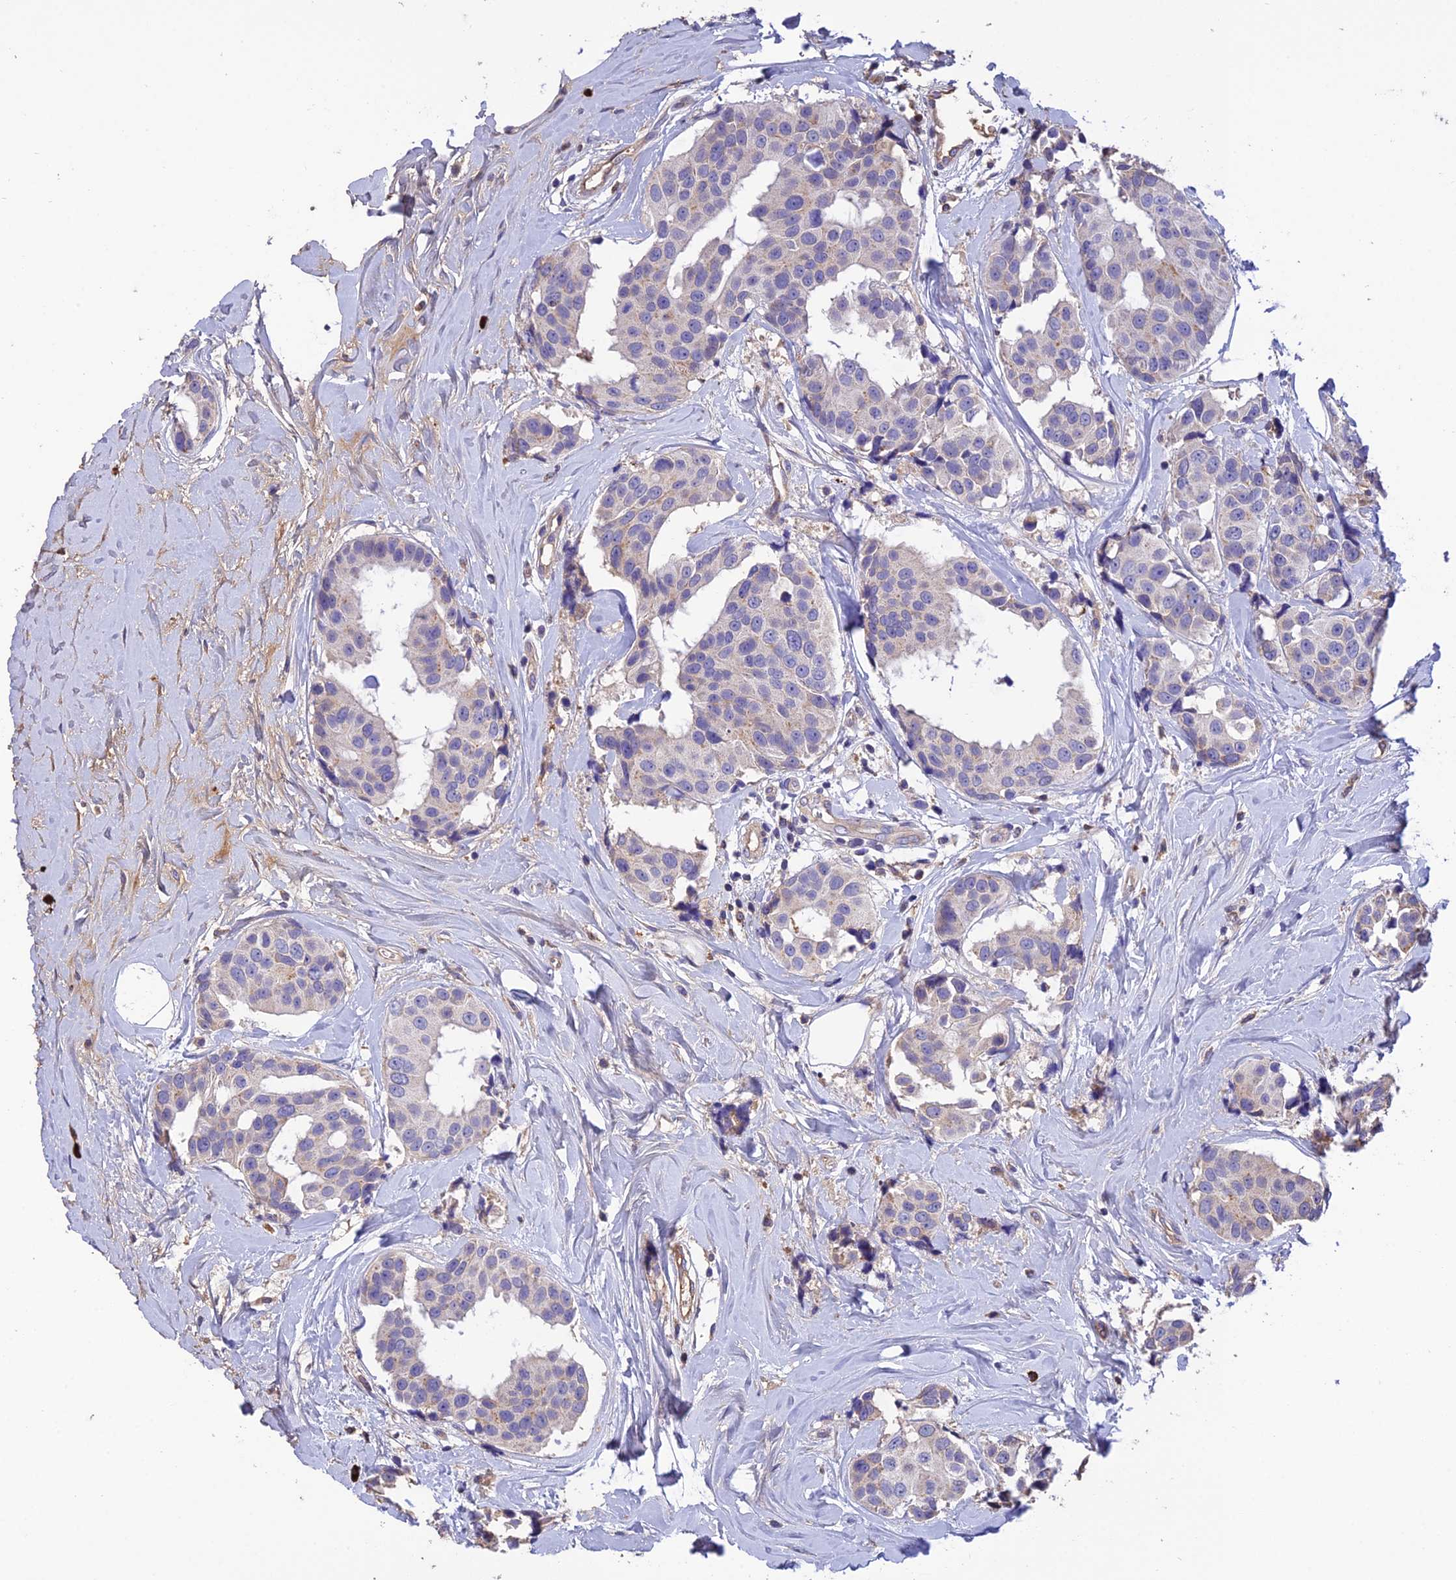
{"staining": {"intensity": "negative", "quantity": "none", "location": "none"}, "tissue": "breast cancer", "cell_type": "Tumor cells", "image_type": "cancer", "snomed": [{"axis": "morphology", "description": "Normal tissue, NOS"}, {"axis": "morphology", "description": "Duct carcinoma"}, {"axis": "topography", "description": "Breast"}], "caption": "This image is of breast cancer (intraductal carcinoma) stained with IHC to label a protein in brown with the nuclei are counter-stained blue. There is no expression in tumor cells. (DAB immunohistochemistry, high magnification).", "gene": "MIOS", "patient": {"sex": "female", "age": 39}}